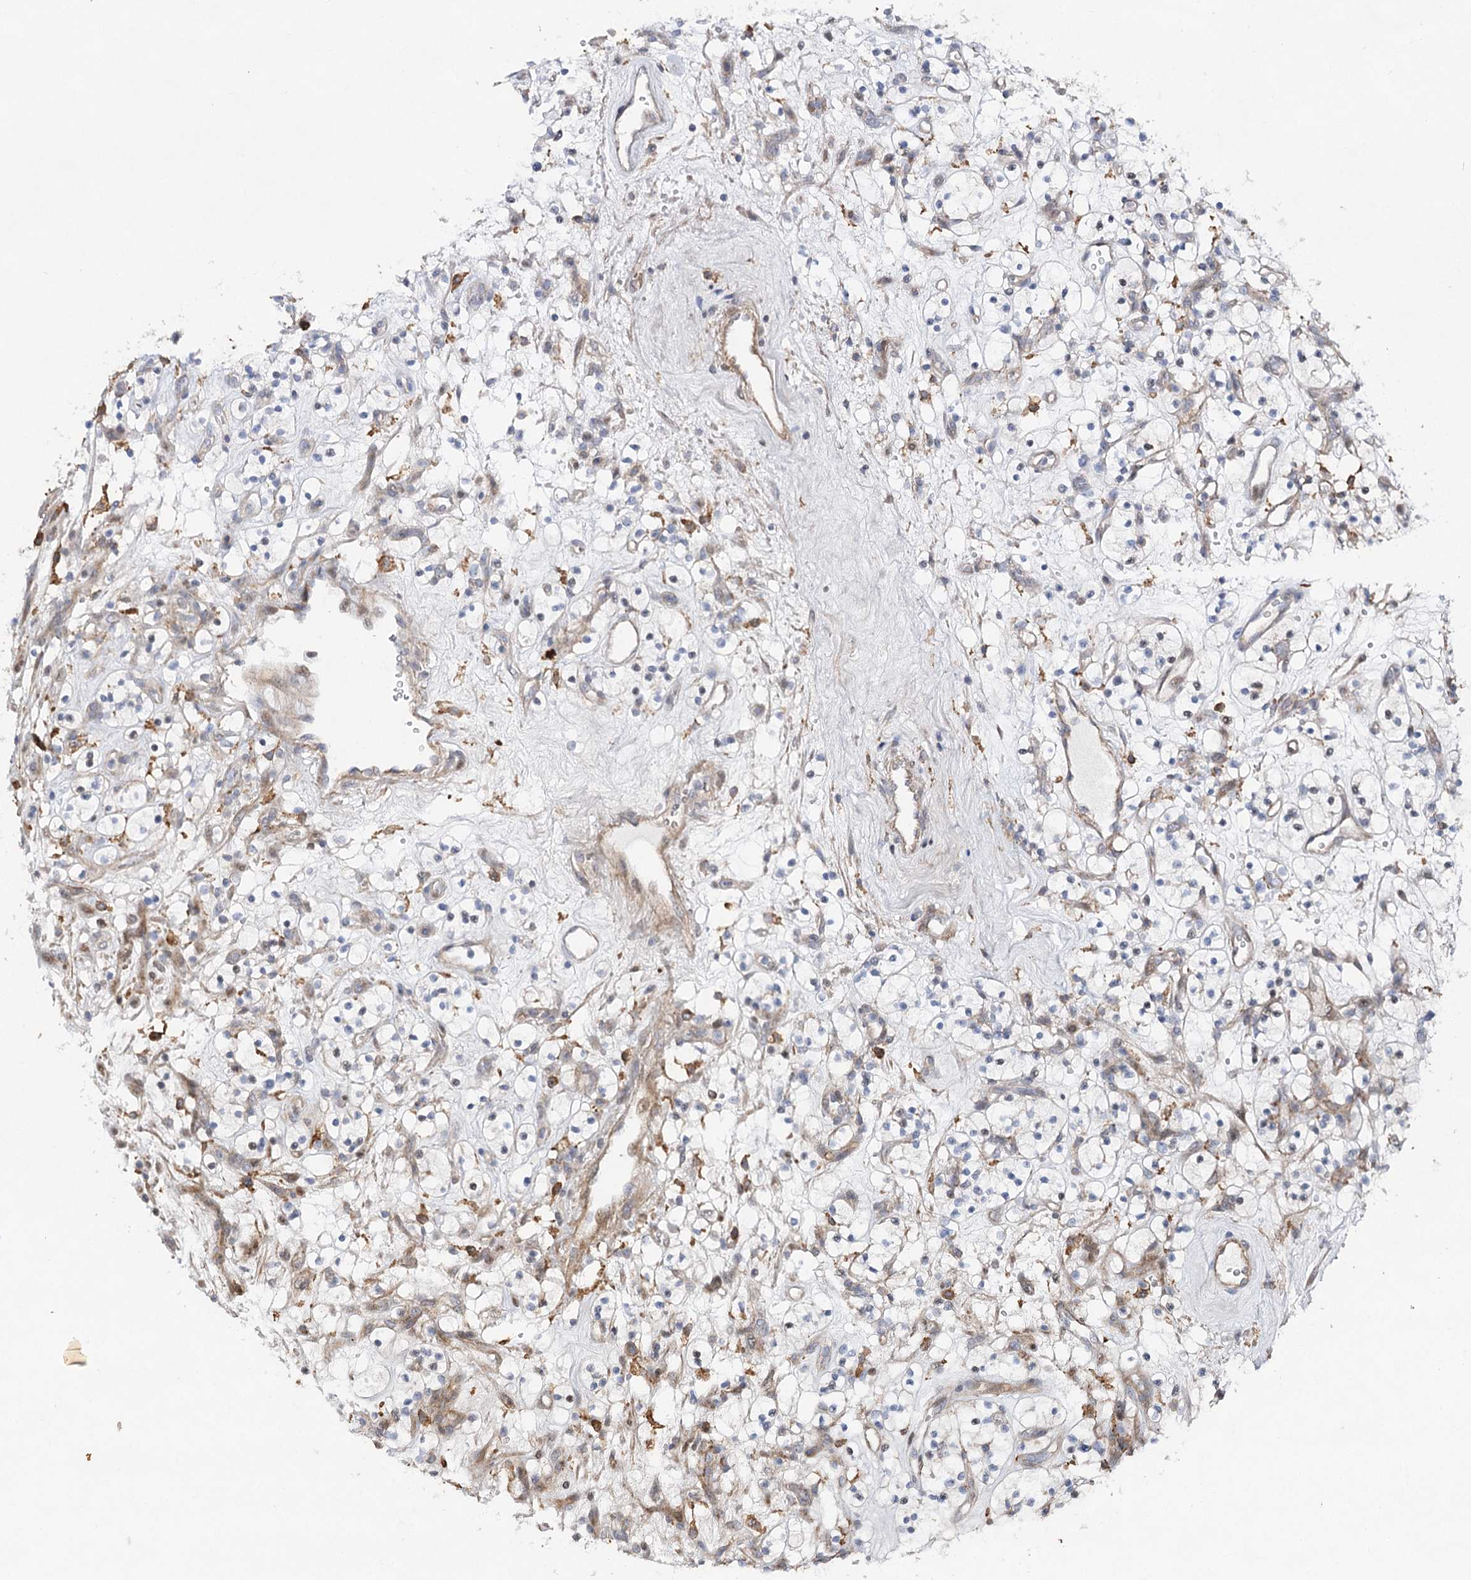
{"staining": {"intensity": "negative", "quantity": "none", "location": "none"}, "tissue": "renal cancer", "cell_type": "Tumor cells", "image_type": "cancer", "snomed": [{"axis": "morphology", "description": "Adenocarcinoma, NOS"}, {"axis": "topography", "description": "Kidney"}], "caption": "This histopathology image is of adenocarcinoma (renal) stained with immunohistochemistry to label a protein in brown with the nuclei are counter-stained blue. There is no staining in tumor cells. The staining is performed using DAB (3,3'-diaminobenzidine) brown chromogen with nuclei counter-stained in using hematoxylin.", "gene": "OBSL1", "patient": {"sex": "female", "age": 57}}